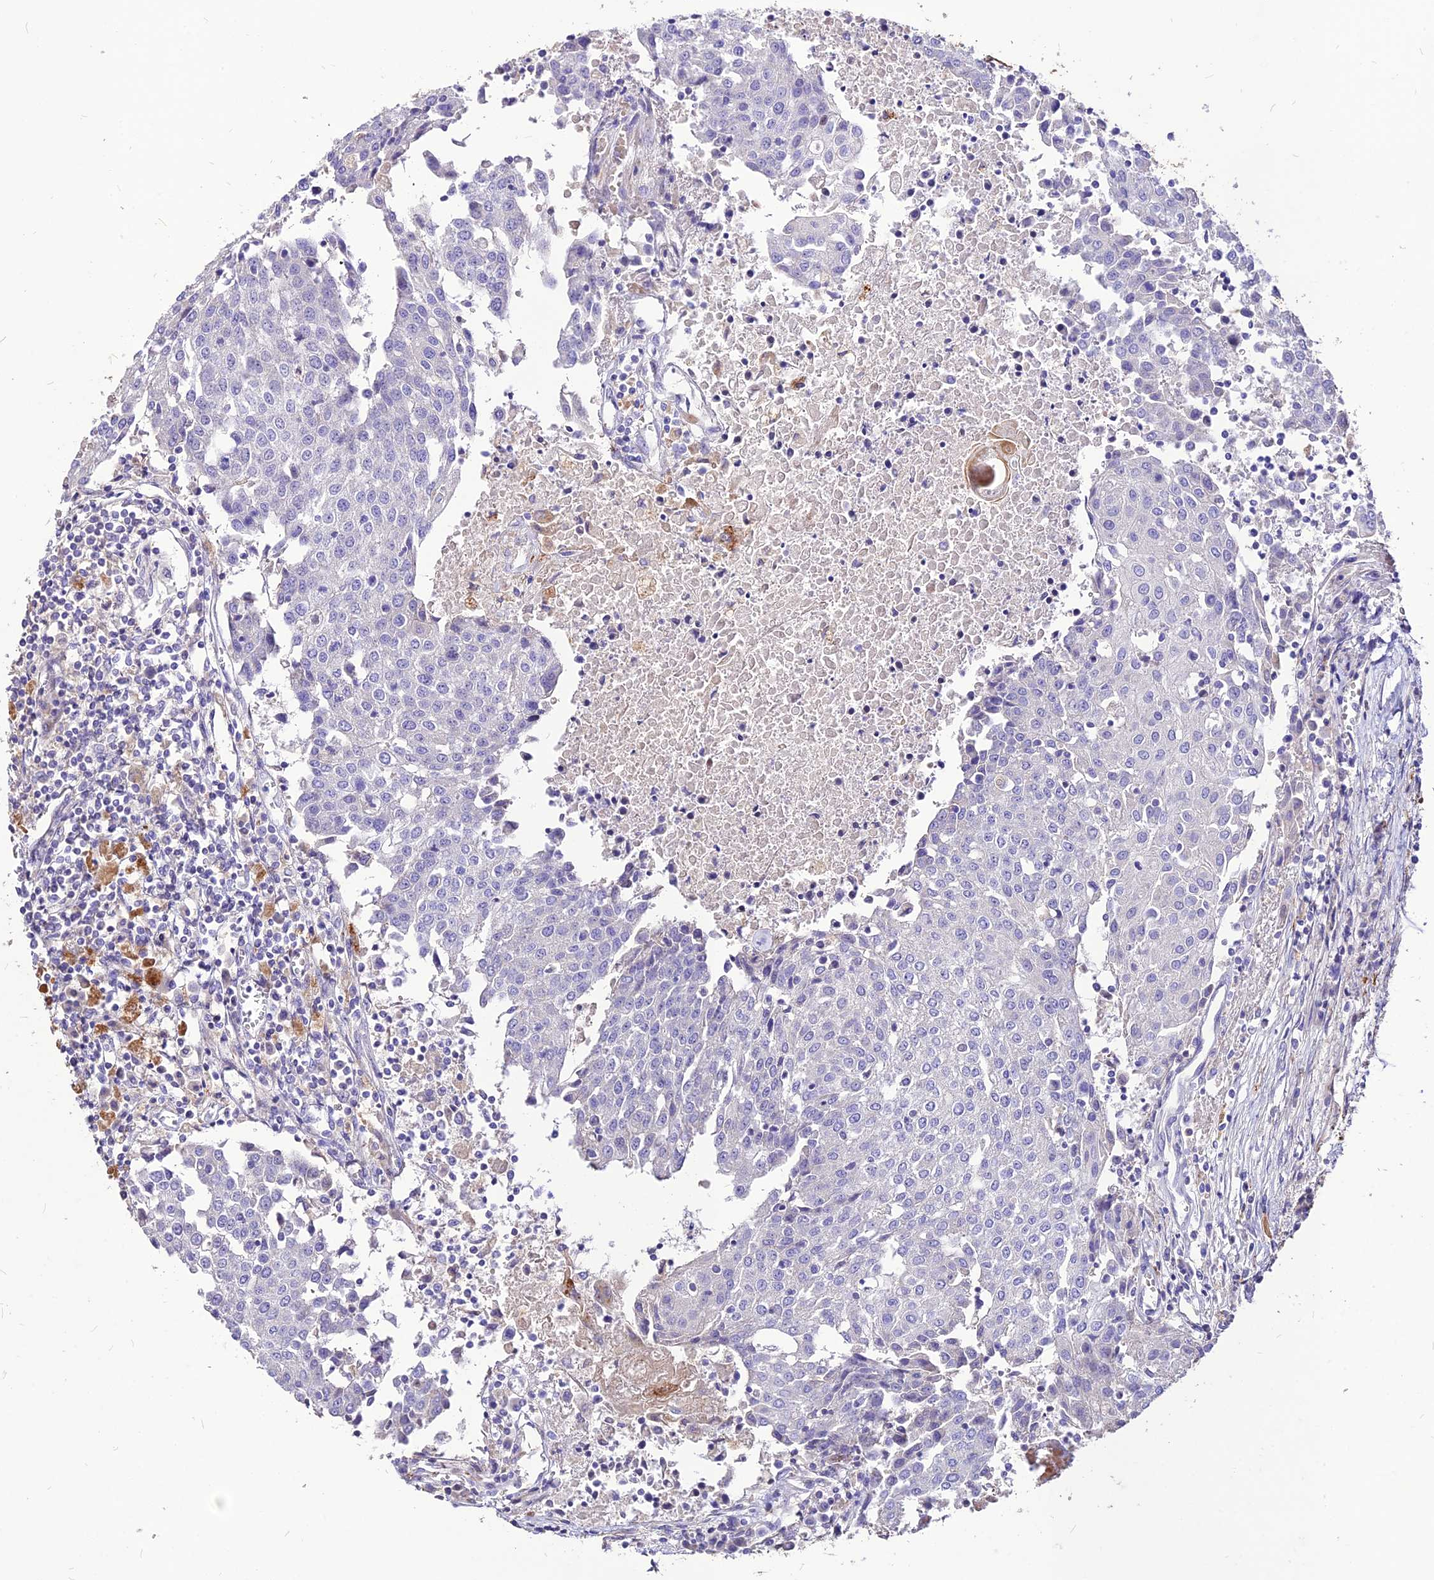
{"staining": {"intensity": "negative", "quantity": "none", "location": "none"}, "tissue": "urothelial cancer", "cell_type": "Tumor cells", "image_type": "cancer", "snomed": [{"axis": "morphology", "description": "Urothelial carcinoma, High grade"}, {"axis": "topography", "description": "Urinary bladder"}], "caption": "An immunohistochemistry (IHC) micrograph of urothelial carcinoma (high-grade) is shown. There is no staining in tumor cells of urothelial carcinoma (high-grade). The staining is performed using DAB brown chromogen with nuclei counter-stained in using hematoxylin.", "gene": "RIMOC1", "patient": {"sex": "female", "age": 85}}